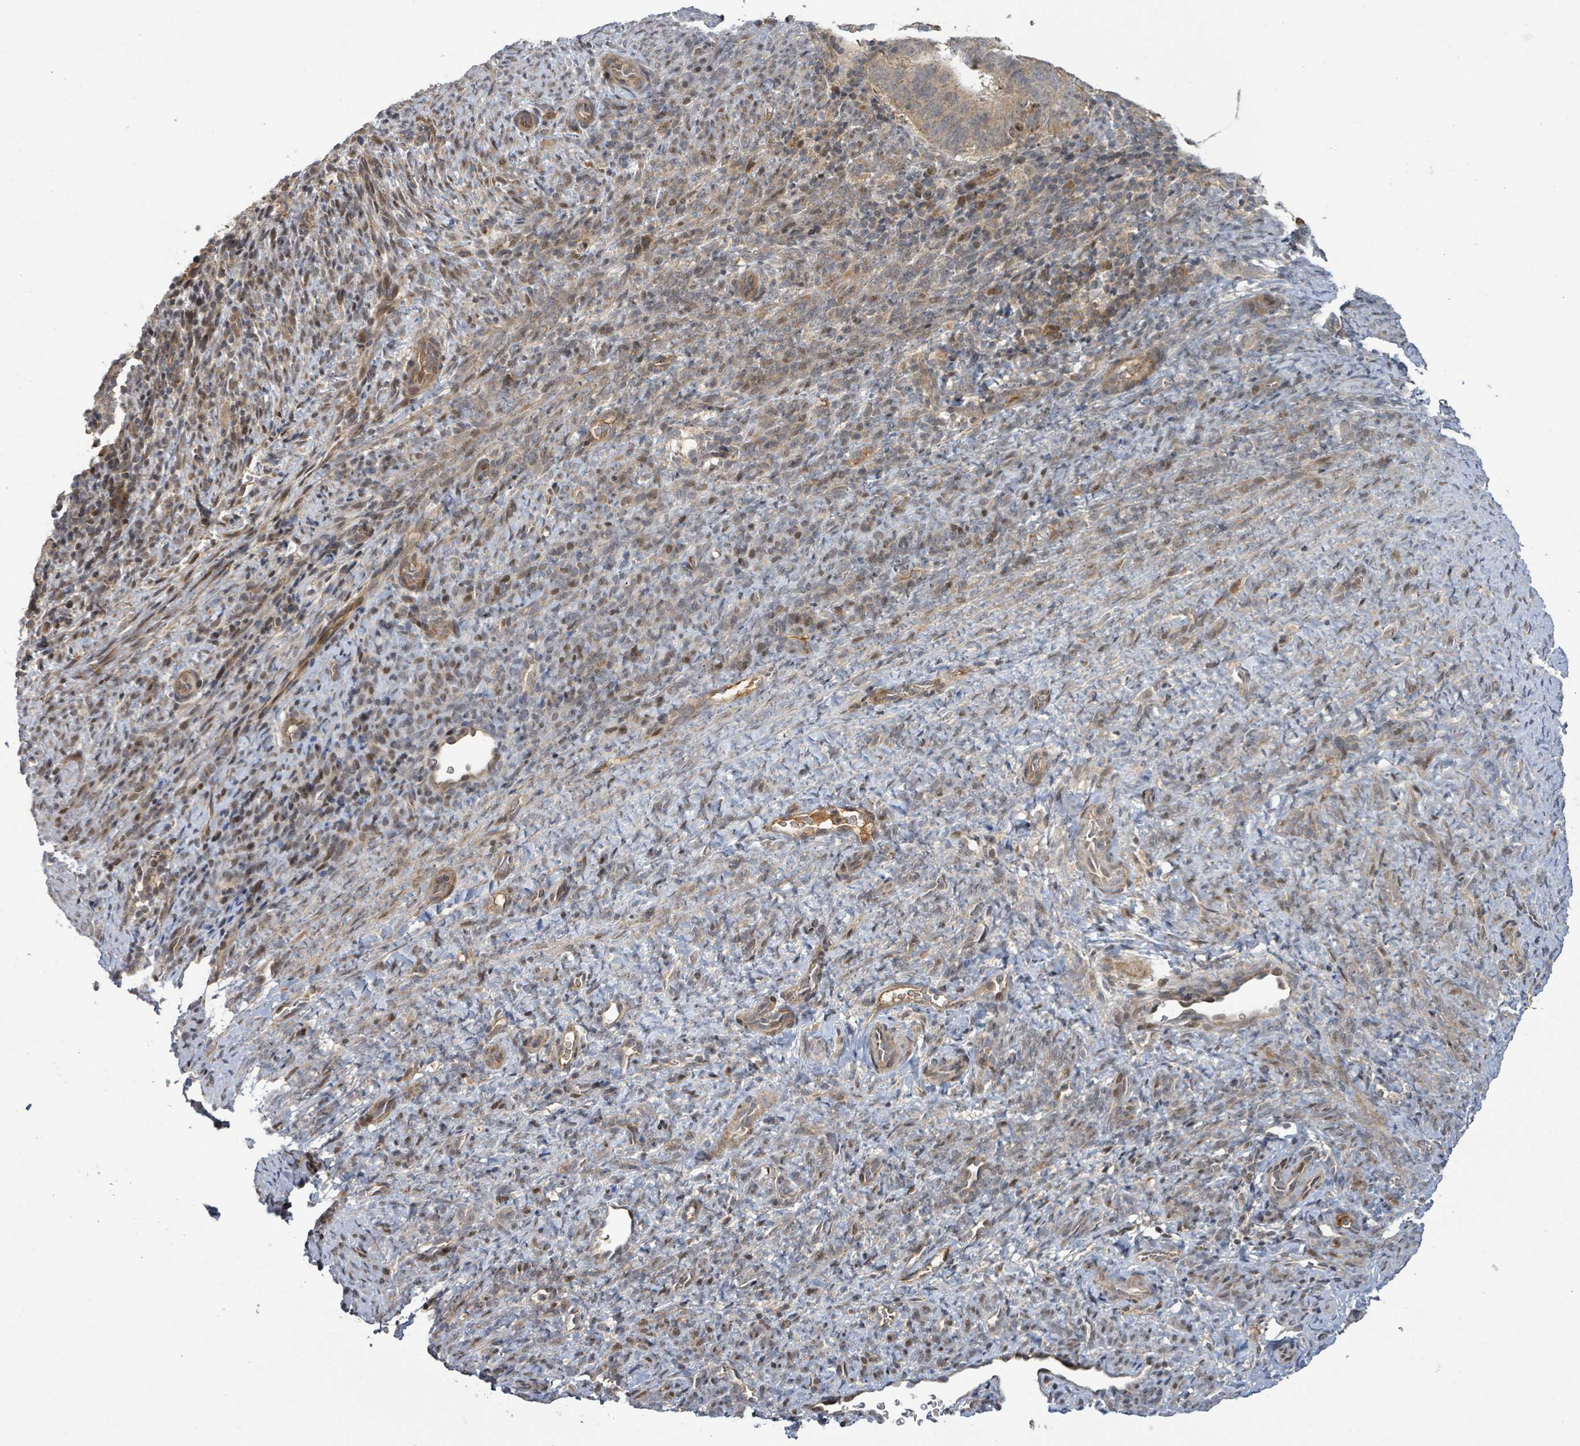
{"staining": {"intensity": "negative", "quantity": "none", "location": "none"}, "tissue": "endometrial cancer", "cell_type": "Tumor cells", "image_type": "cancer", "snomed": [{"axis": "morphology", "description": "Adenocarcinoma, NOS"}, {"axis": "topography", "description": "Endometrium"}], "caption": "Tumor cells are negative for protein expression in human endometrial cancer (adenocarcinoma). (DAB (3,3'-diaminobenzidine) IHC visualized using brightfield microscopy, high magnification).", "gene": "ITGA11", "patient": {"sex": "female", "age": 70}}